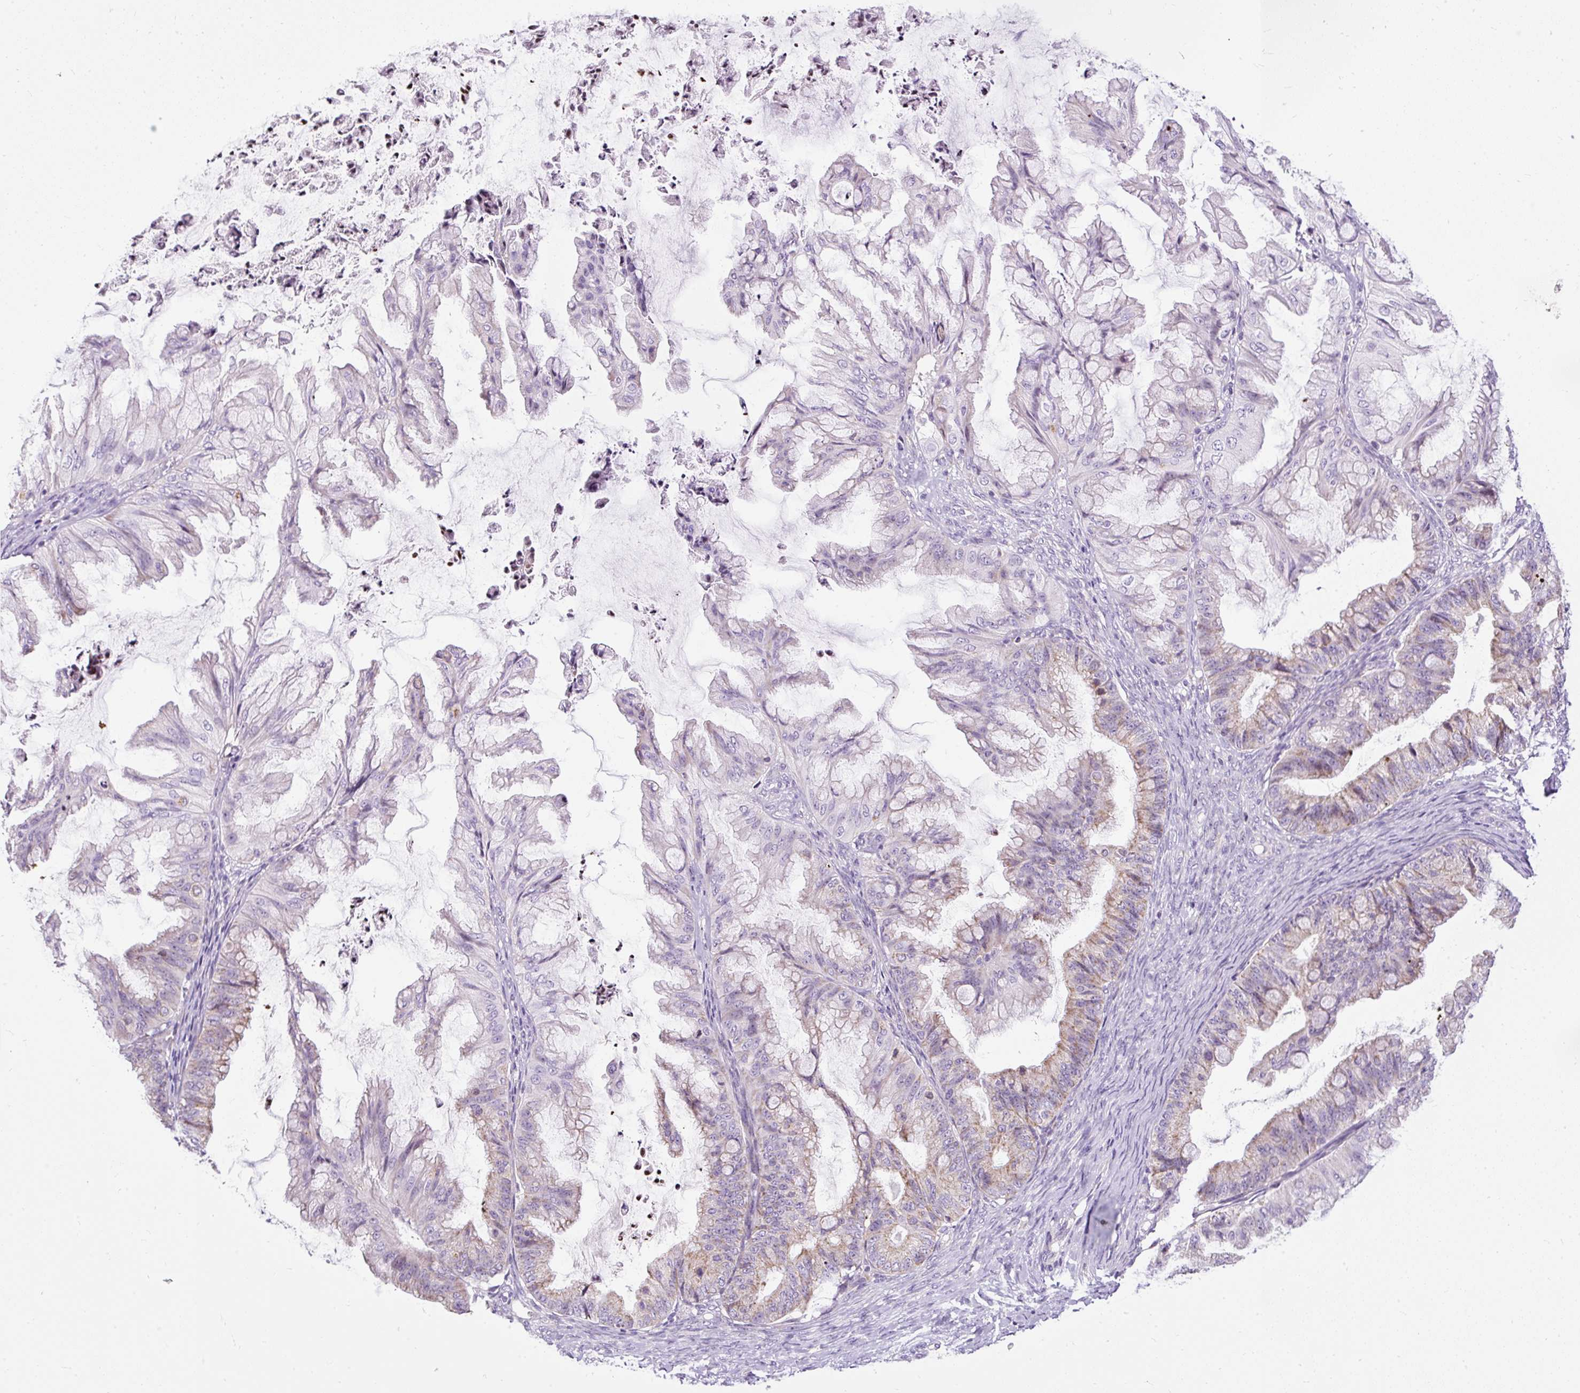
{"staining": {"intensity": "weak", "quantity": "25%-75%", "location": "cytoplasmic/membranous"}, "tissue": "ovarian cancer", "cell_type": "Tumor cells", "image_type": "cancer", "snomed": [{"axis": "morphology", "description": "Cystadenocarcinoma, mucinous, NOS"}, {"axis": "topography", "description": "Ovary"}], "caption": "DAB (3,3'-diaminobenzidine) immunohistochemical staining of mucinous cystadenocarcinoma (ovarian) reveals weak cytoplasmic/membranous protein staining in about 25%-75% of tumor cells.", "gene": "FMC1", "patient": {"sex": "female", "age": 35}}